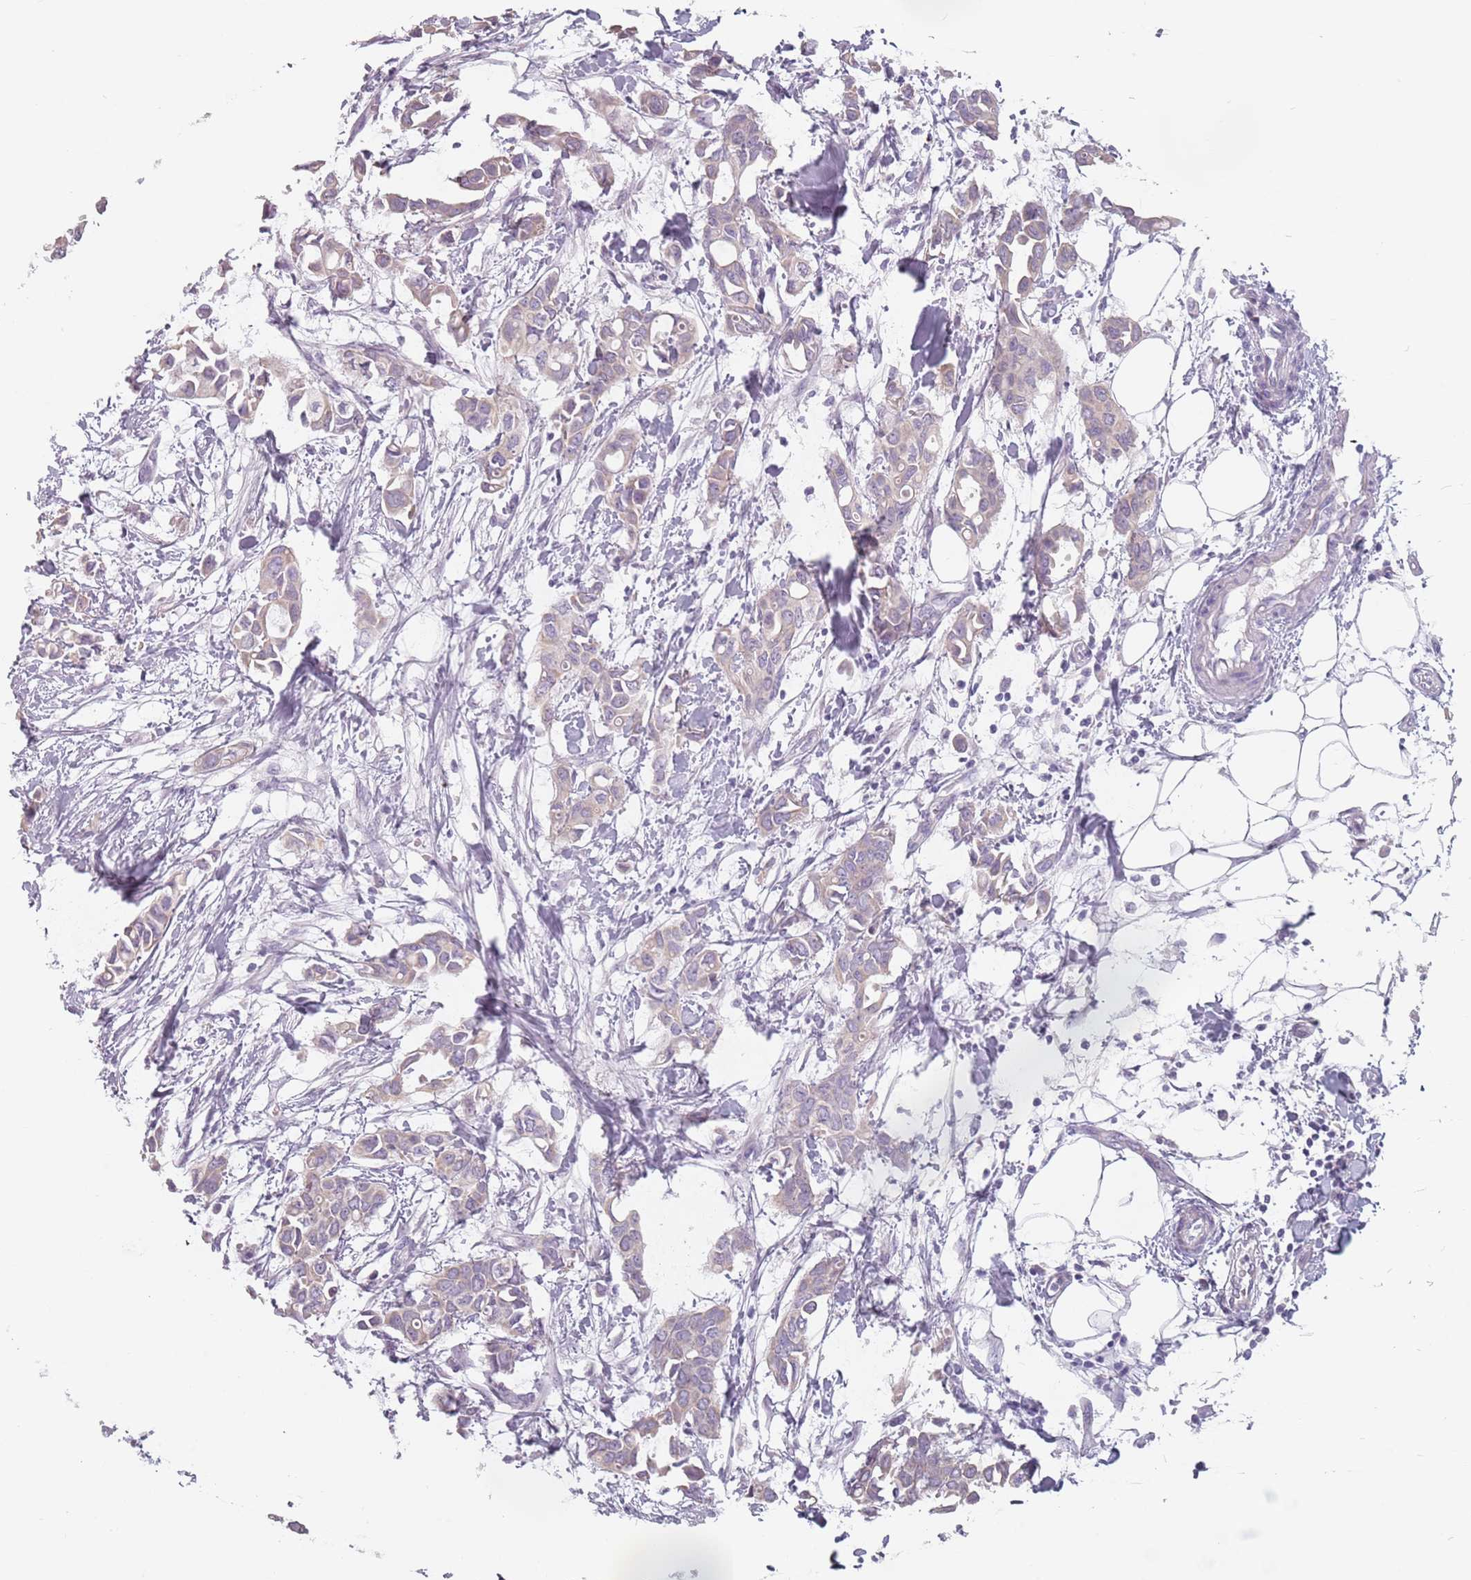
{"staining": {"intensity": "negative", "quantity": "none", "location": "none"}, "tissue": "breast cancer", "cell_type": "Tumor cells", "image_type": "cancer", "snomed": [{"axis": "morphology", "description": "Duct carcinoma"}, {"axis": "topography", "description": "Breast"}], "caption": "DAB immunohistochemical staining of breast cancer (intraductal carcinoma) demonstrates no significant positivity in tumor cells. Brightfield microscopy of immunohistochemistry (IHC) stained with DAB (3,3'-diaminobenzidine) (brown) and hematoxylin (blue), captured at high magnification.", "gene": "CEP19", "patient": {"sex": "female", "age": 41}}